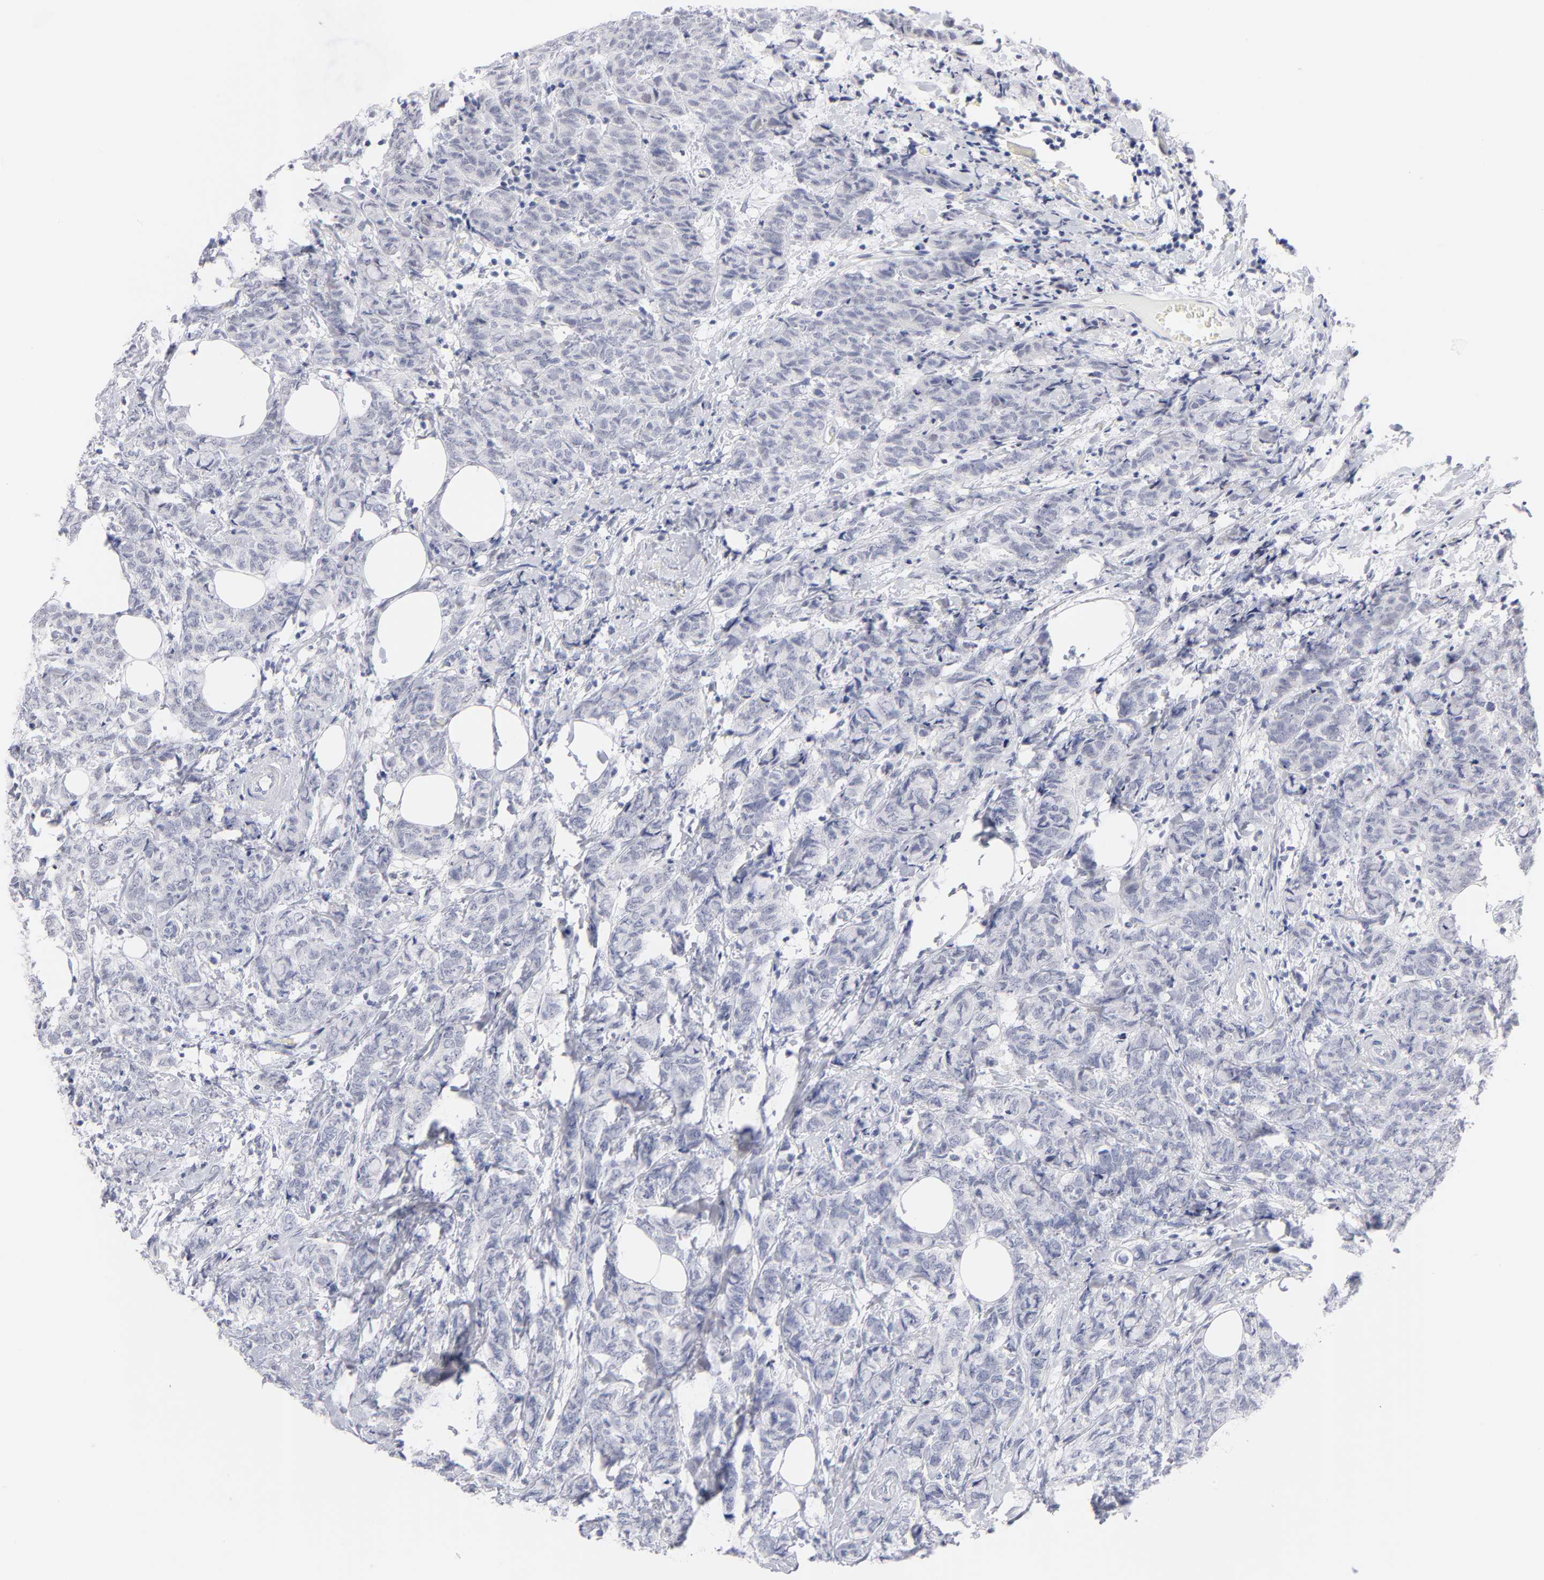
{"staining": {"intensity": "negative", "quantity": "none", "location": "none"}, "tissue": "breast cancer", "cell_type": "Tumor cells", "image_type": "cancer", "snomed": [{"axis": "morphology", "description": "Lobular carcinoma"}, {"axis": "topography", "description": "Breast"}], "caption": "High magnification brightfield microscopy of breast lobular carcinoma stained with DAB (3,3'-diaminobenzidine) (brown) and counterstained with hematoxylin (blue): tumor cells show no significant positivity.", "gene": "KHNYN", "patient": {"sex": "female", "age": 60}}